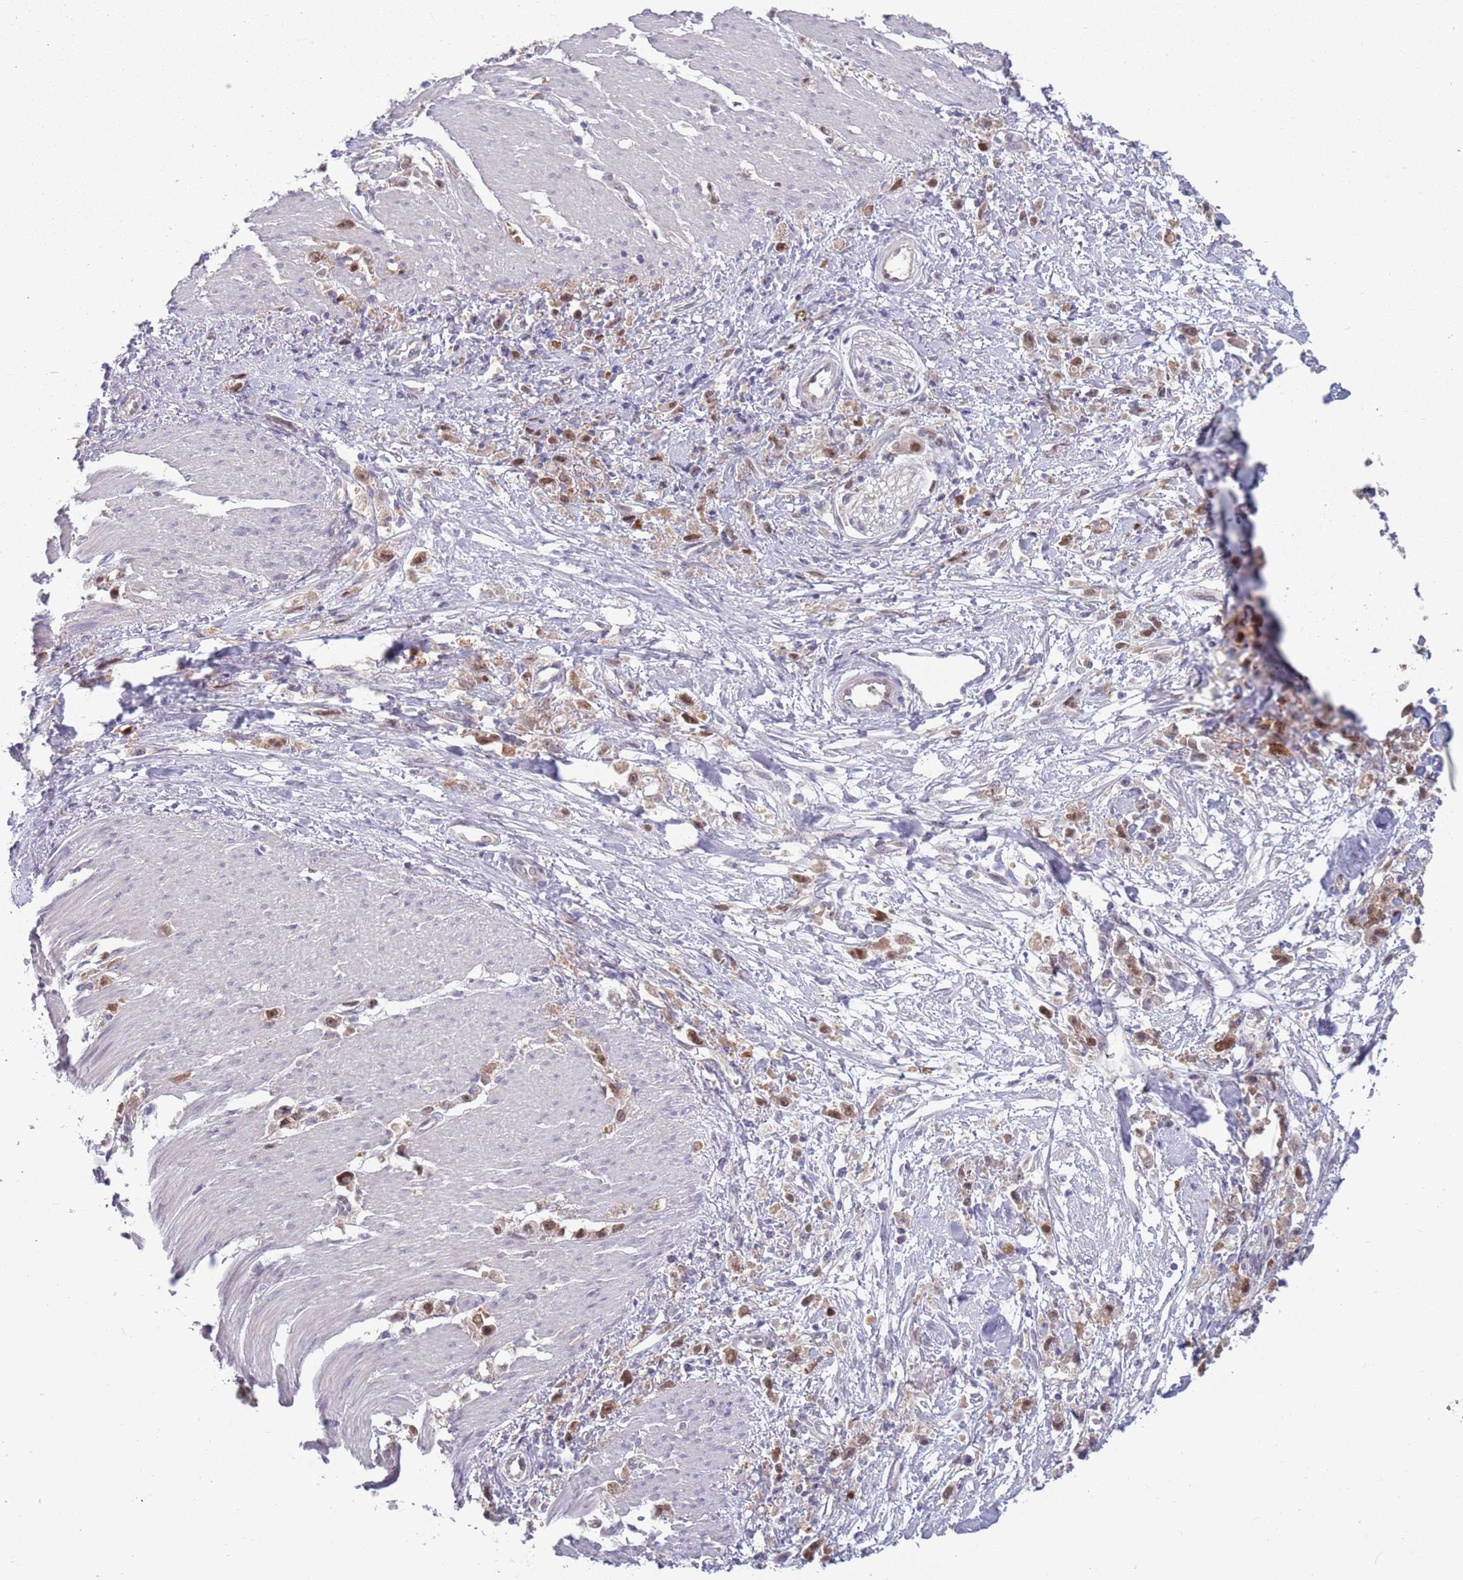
{"staining": {"intensity": "moderate", "quantity": "<25%", "location": "cytoplasmic/membranous,nuclear"}, "tissue": "stomach cancer", "cell_type": "Tumor cells", "image_type": "cancer", "snomed": [{"axis": "morphology", "description": "Adenocarcinoma, NOS"}, {"axis": "topography", "description": "Stomach"}], "caption": "Moderate cytoplasmic/membranous and nuclear protein staining is seen in about <25% of tumor cells in stomach adenocarcinoma. The staining was performed using DAB (3,3'-diaminobenzidine), with brown indicating positive protein expression. Nuclei are stained blue with hematoxylin.", "gene": "CLNS1A", "patient": {"sex": "female", "age": 59}}